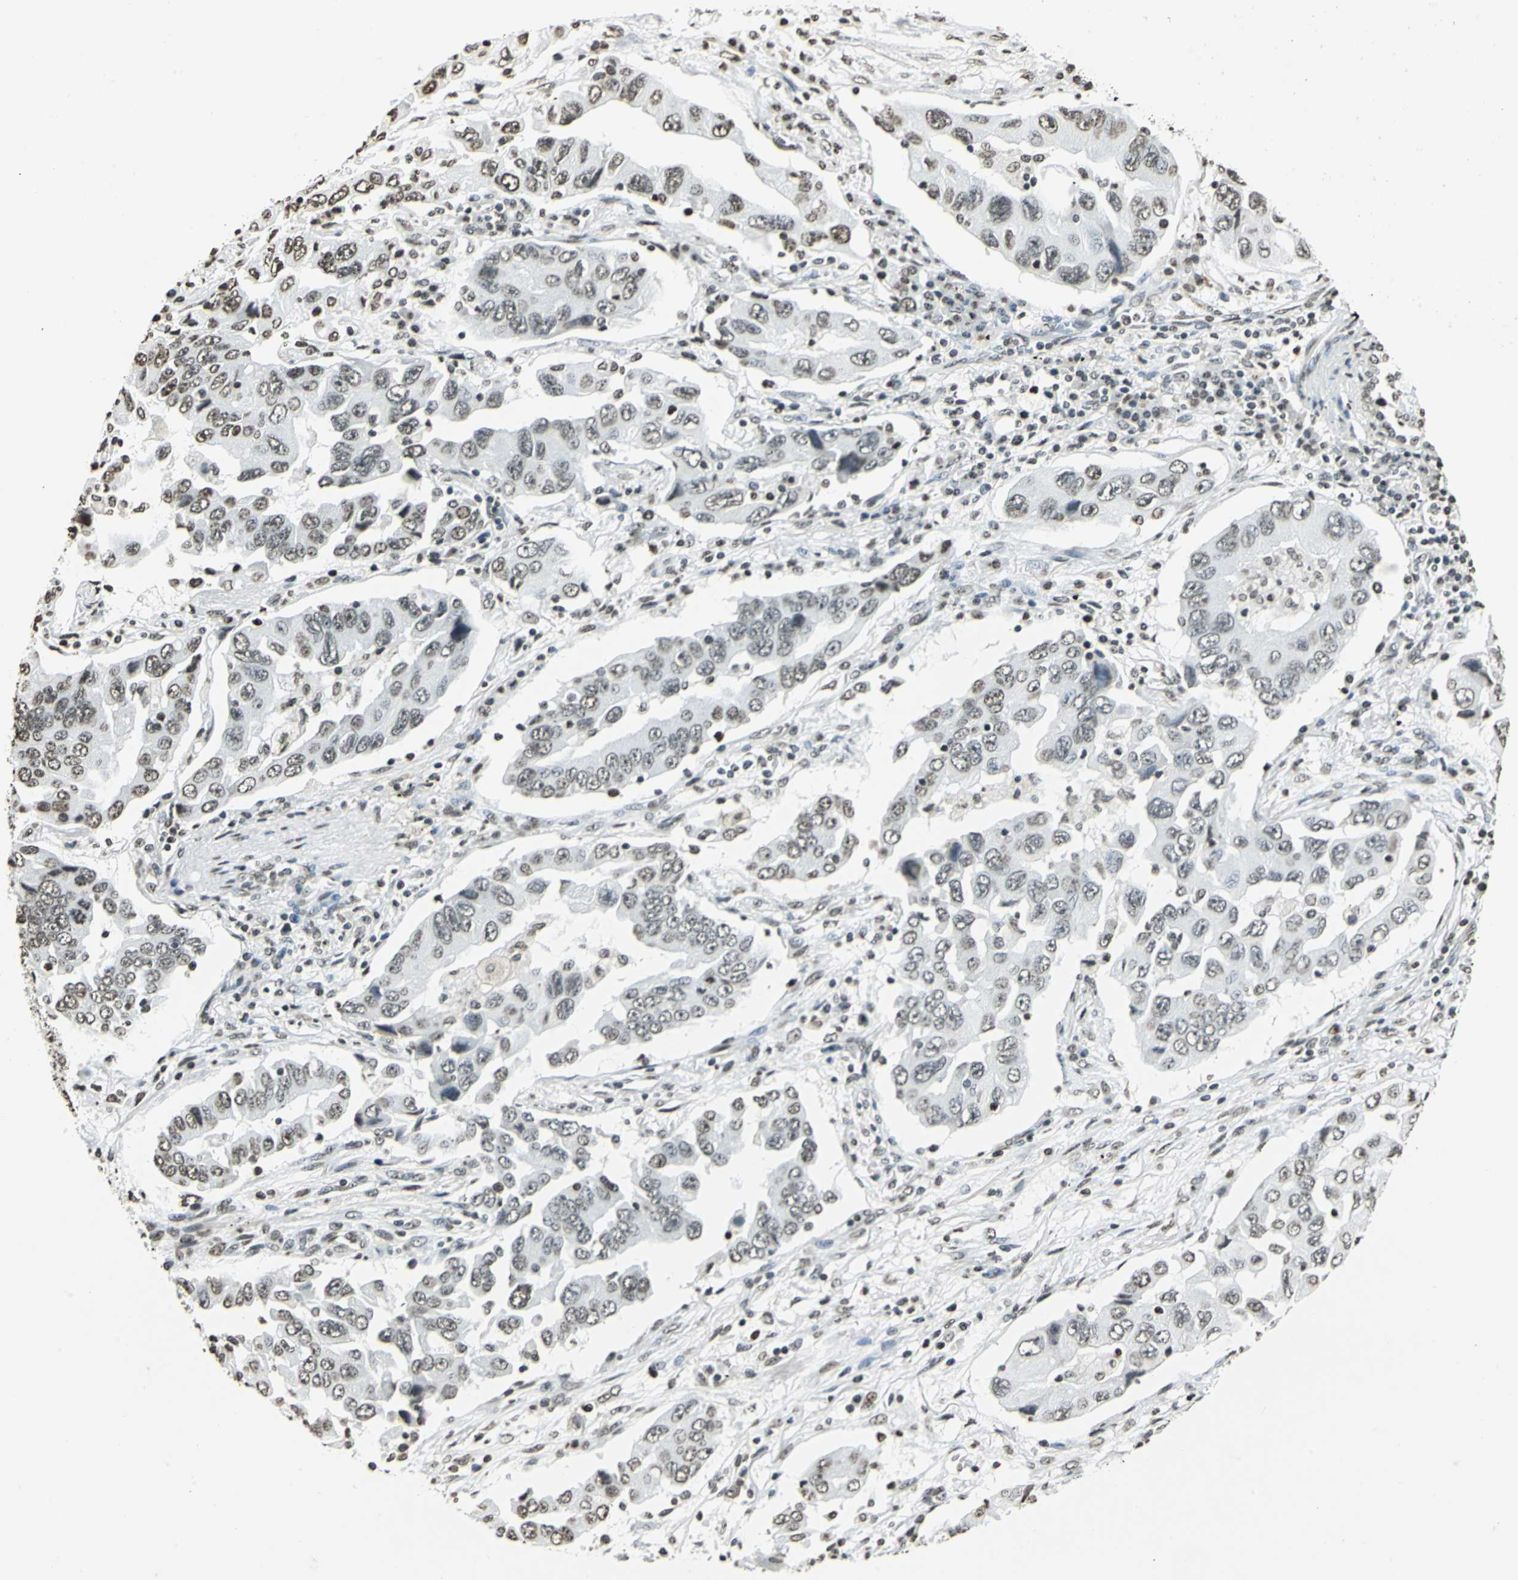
{"staining": {"intensity": "moderate", "quantity": ">75%", "location": "nuclear"}, "tissue": "lung cancer", "cell_type": "Tumor cells", "image_type": "cancer", "snomed": [{"axis": "morphology", "description": "Adenocarcinoma, NOS"}, {"axis": "topography", "description": "Lung"}], "caption": "Lung adenocarcinoma stained with a brown dye exhibits moderate nuclear positive staining in approximately >75% of tumor cells.", "gene": "MCM4", "patient": {"sex": "female", "age": 65}}